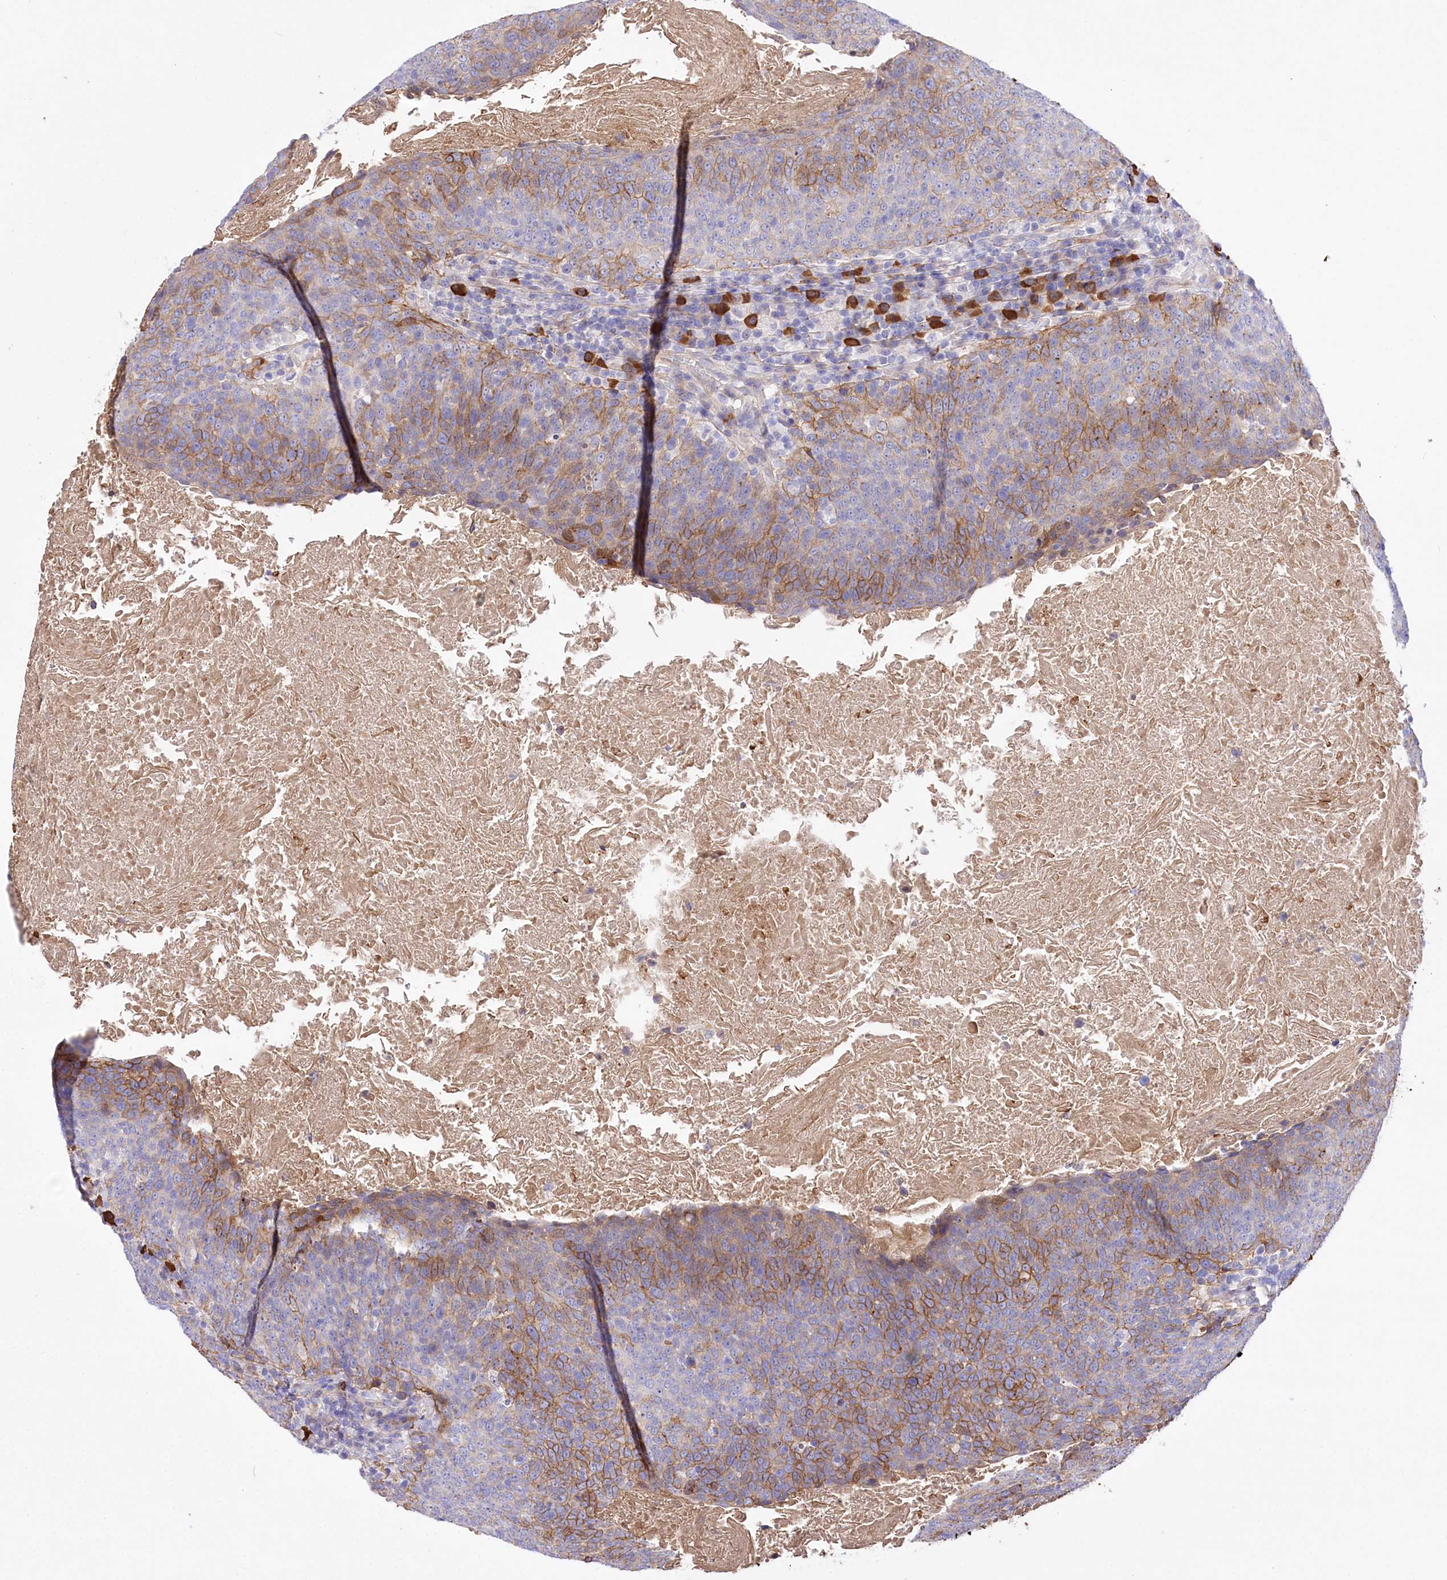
{"staining": {"intensity": "moderate", "quantity": "25%-75%", "location": "cytoplasmic/membranous"}, "tissue": "head and neck cancer", "cell_type": "Tumor cells", "image_type": "cancer", "snomed": [{"axis": "morphology", "description": "Squamous cell carcinoma, NOS"}, {"axis": "morphology", "description": "Squamous cell carcinoma, metastatic, NOS"}, {"axis": "topography", "description": "Lymph node"}, {"axis": "topography", "description": "Head-Neck"}], "caption": "The micrograph reveals immunohistochemical staining of head and neck cancer. There is moderate cytoplasmic/membranous staining is identified in approximately 25%-75% of tumor cells. (DAB (3,3'-diaminobenzidine) IHC with brightfield microscopy, high magnification).", "gene": "CEP164", "patient": {"sex": "male", "age": 62}}